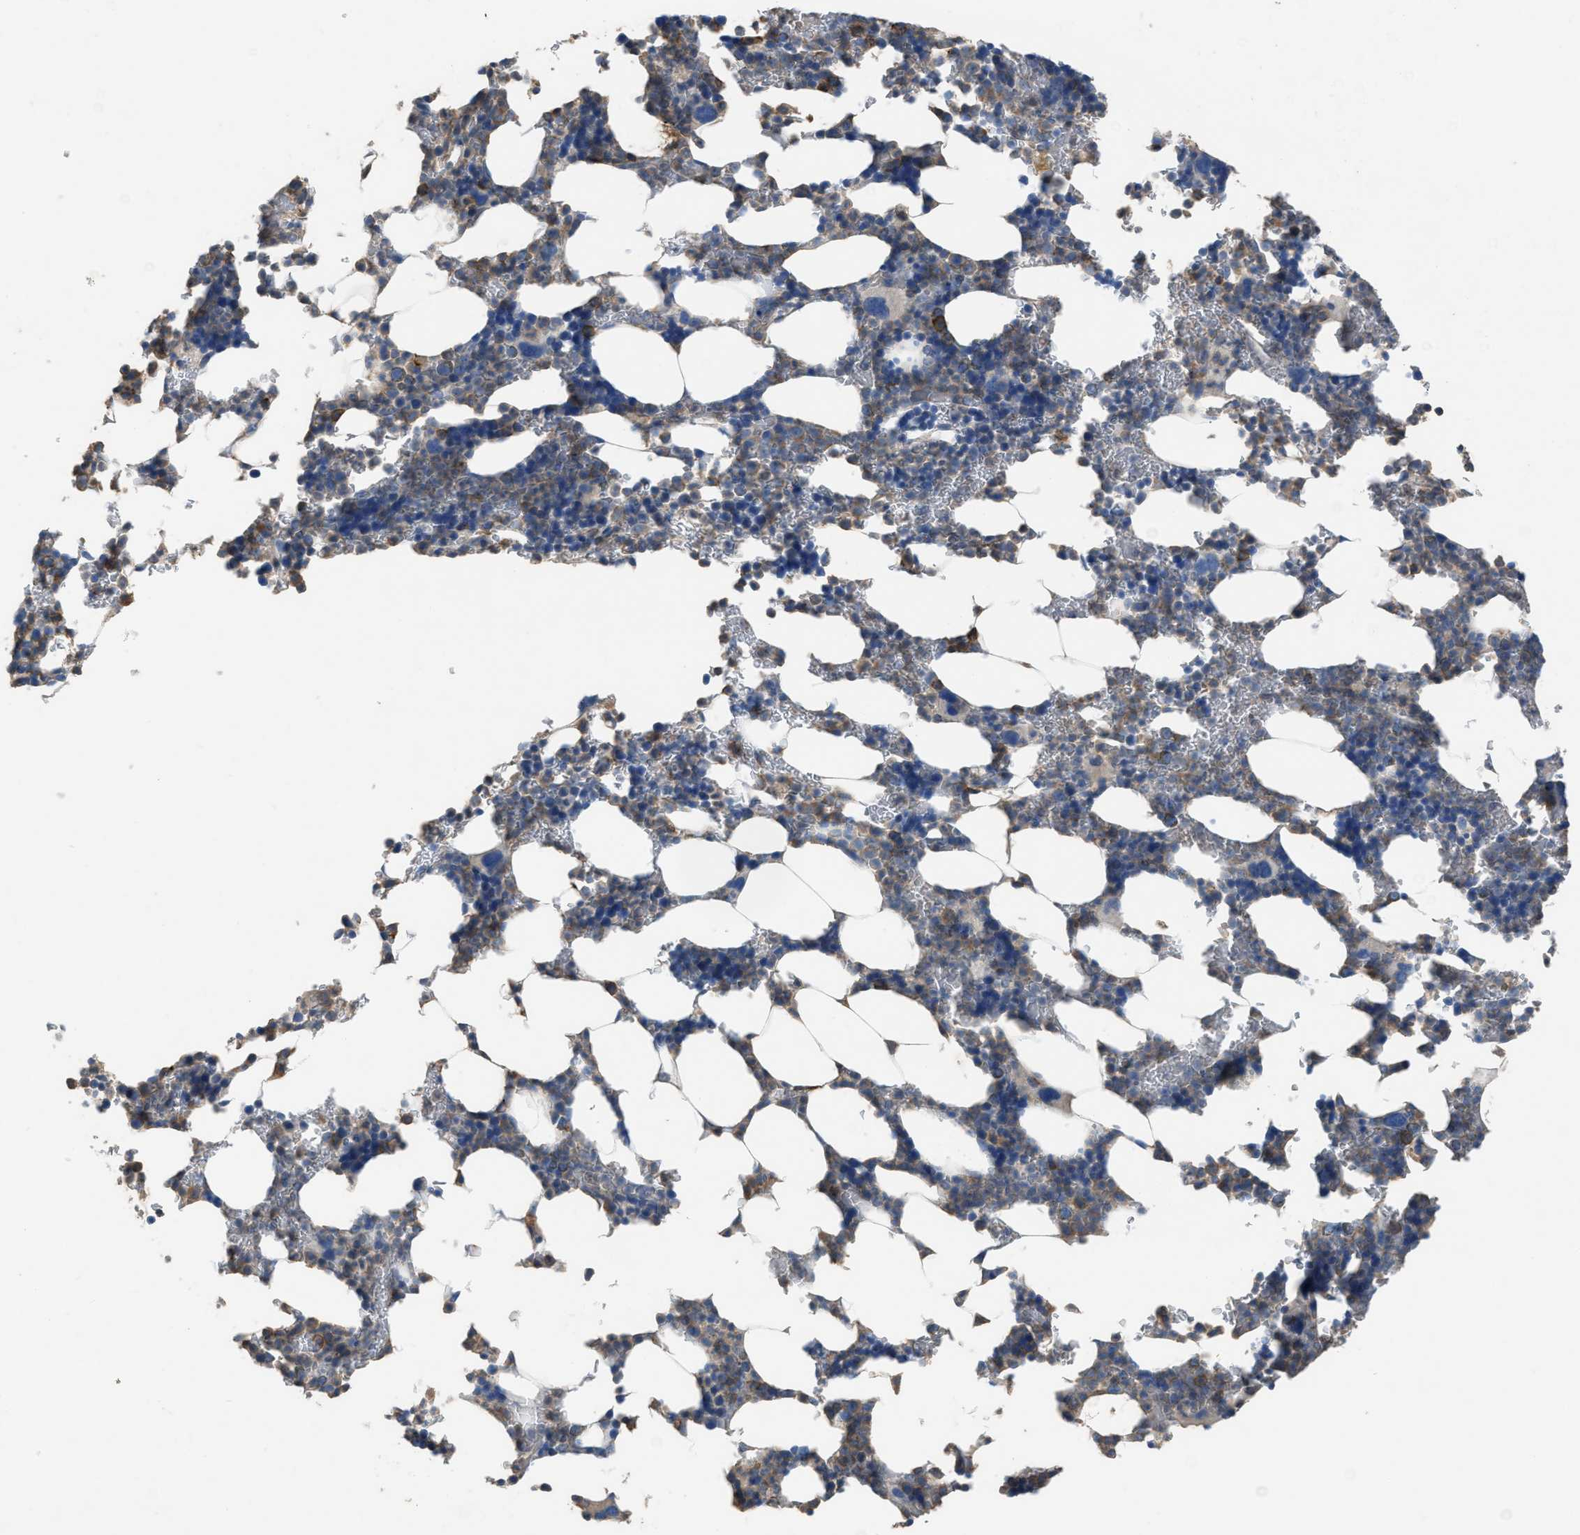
{"staining": {"intensity": "moderate", "quantity": "25%-75%", "location": "cytoplasmic/membranous"}, "tissue": "bone marrow", "cell_type": "Hematopoietic cells", "image_type": "normal", "snomed": [{"axis": "morphology", "description": "Normal tissue, NOS"}, {"axis": "topography", "description": "Bone marrow"}], "caption": "Immunohistochemical staining of unremarkable human bone marrow displays moderate cytoplasmic/membranous protein positivity in approximately 25%-75% of hematopoietic cells. The staining was performed using DAB to visualize the protein expression in brown, while the nuclei were stained in blue with hematoxylin (Magnification: 20x).", "gene": "OR51E1", "patient": {"sex": "female", "age": 81}}